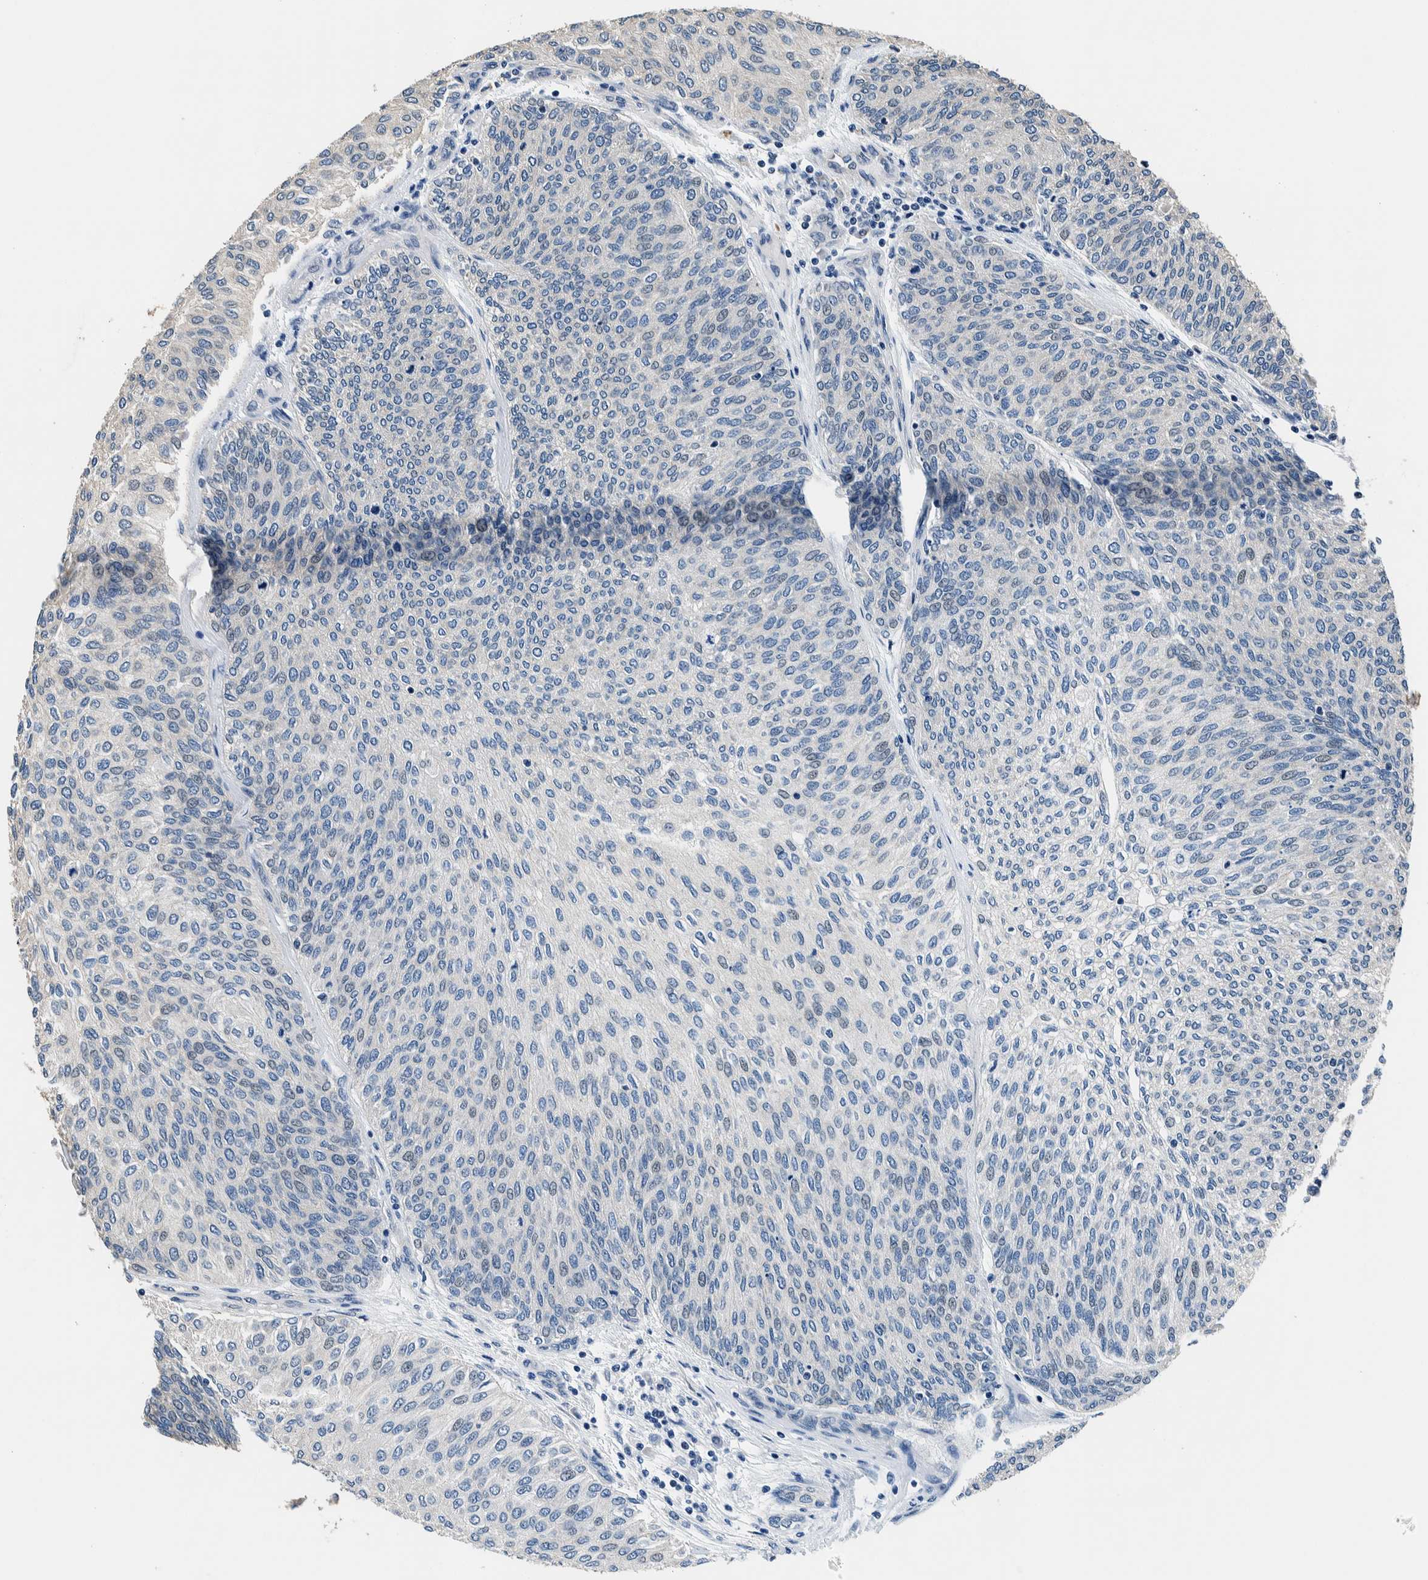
{"staining": {"intensity": "negative", "quantity": "none", "location": "none"}, "tissue": "urothelial cancer", "cell_type": "Tumor cells", "image_type": "cancer", "snomed": [{"axis": "morphology", "description": "Urothelial carcinoma, Low grade"}, {"axis": "topography", "description": "Urinary bladder"}], "caption": "The image exhibits no staining of tumor cells in urothelial carcinoma (low-grade).", "gene": "NIBAN2", "patient": {"sex": "female", "age": 79}}